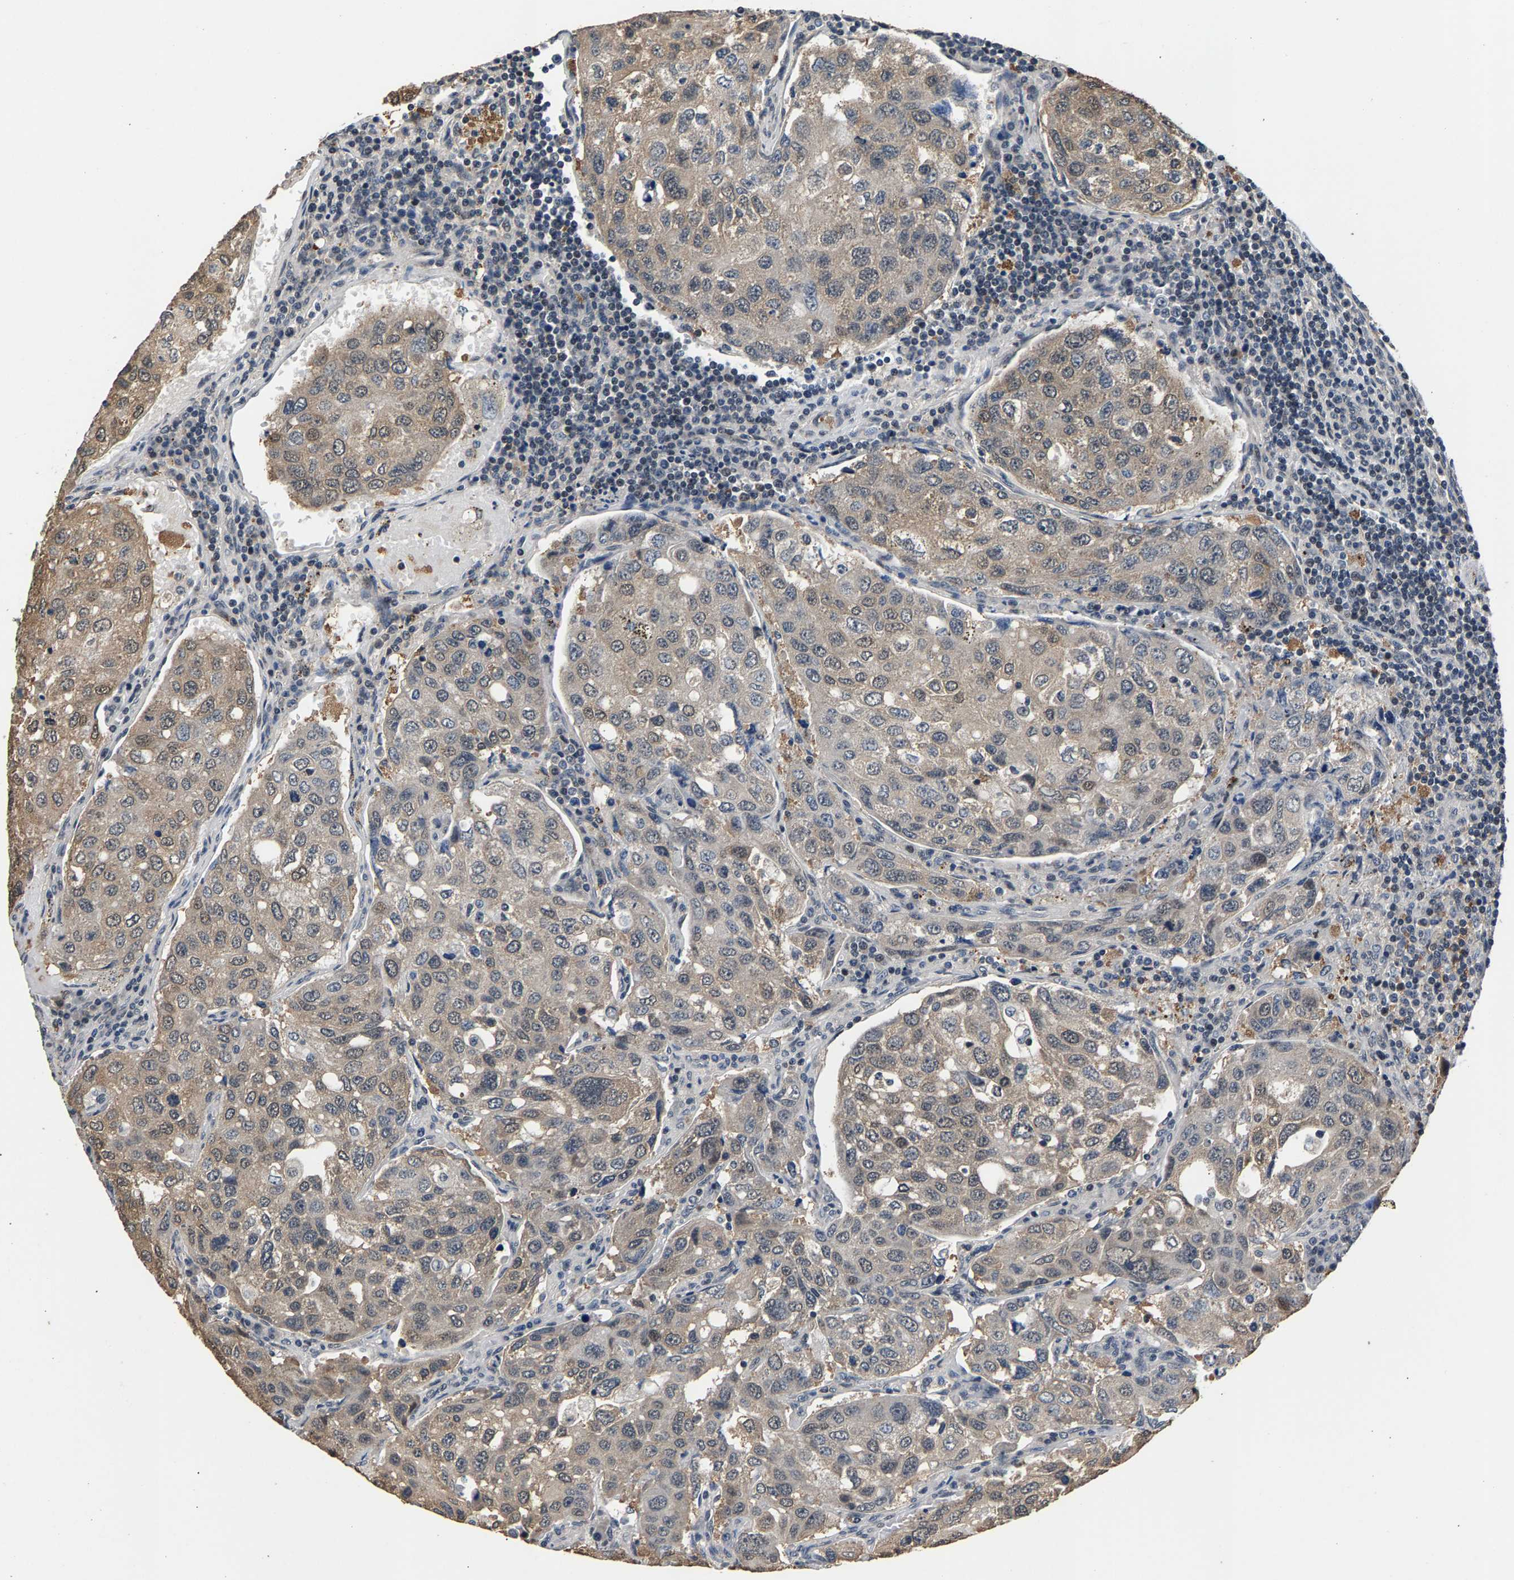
{"staining": {"intensity": "weak", "quantity": "25%-75%", "location": "cytoplasmic/membranous,nuclear"}, "tissue": "urothelial cancer", "cell_type": "Tumor cells", "image_type": "cancer", "snomed": [{"axis": "morphology", "description": "Urothelial carcinoma, High grade"}, {"axis": "topography", "description": "Lymph node"}, {"axis": "topography", "description": "Urinary bladder"}], "caption": "Brown immunohistochemical staining in urothelial cancer demonstrates weak cytoplasmic/membranous and nuclear expression in about 25%-75% of tumor cells.", "gene": "RBM33", "patient": {"sex": "male", "age": 51}}